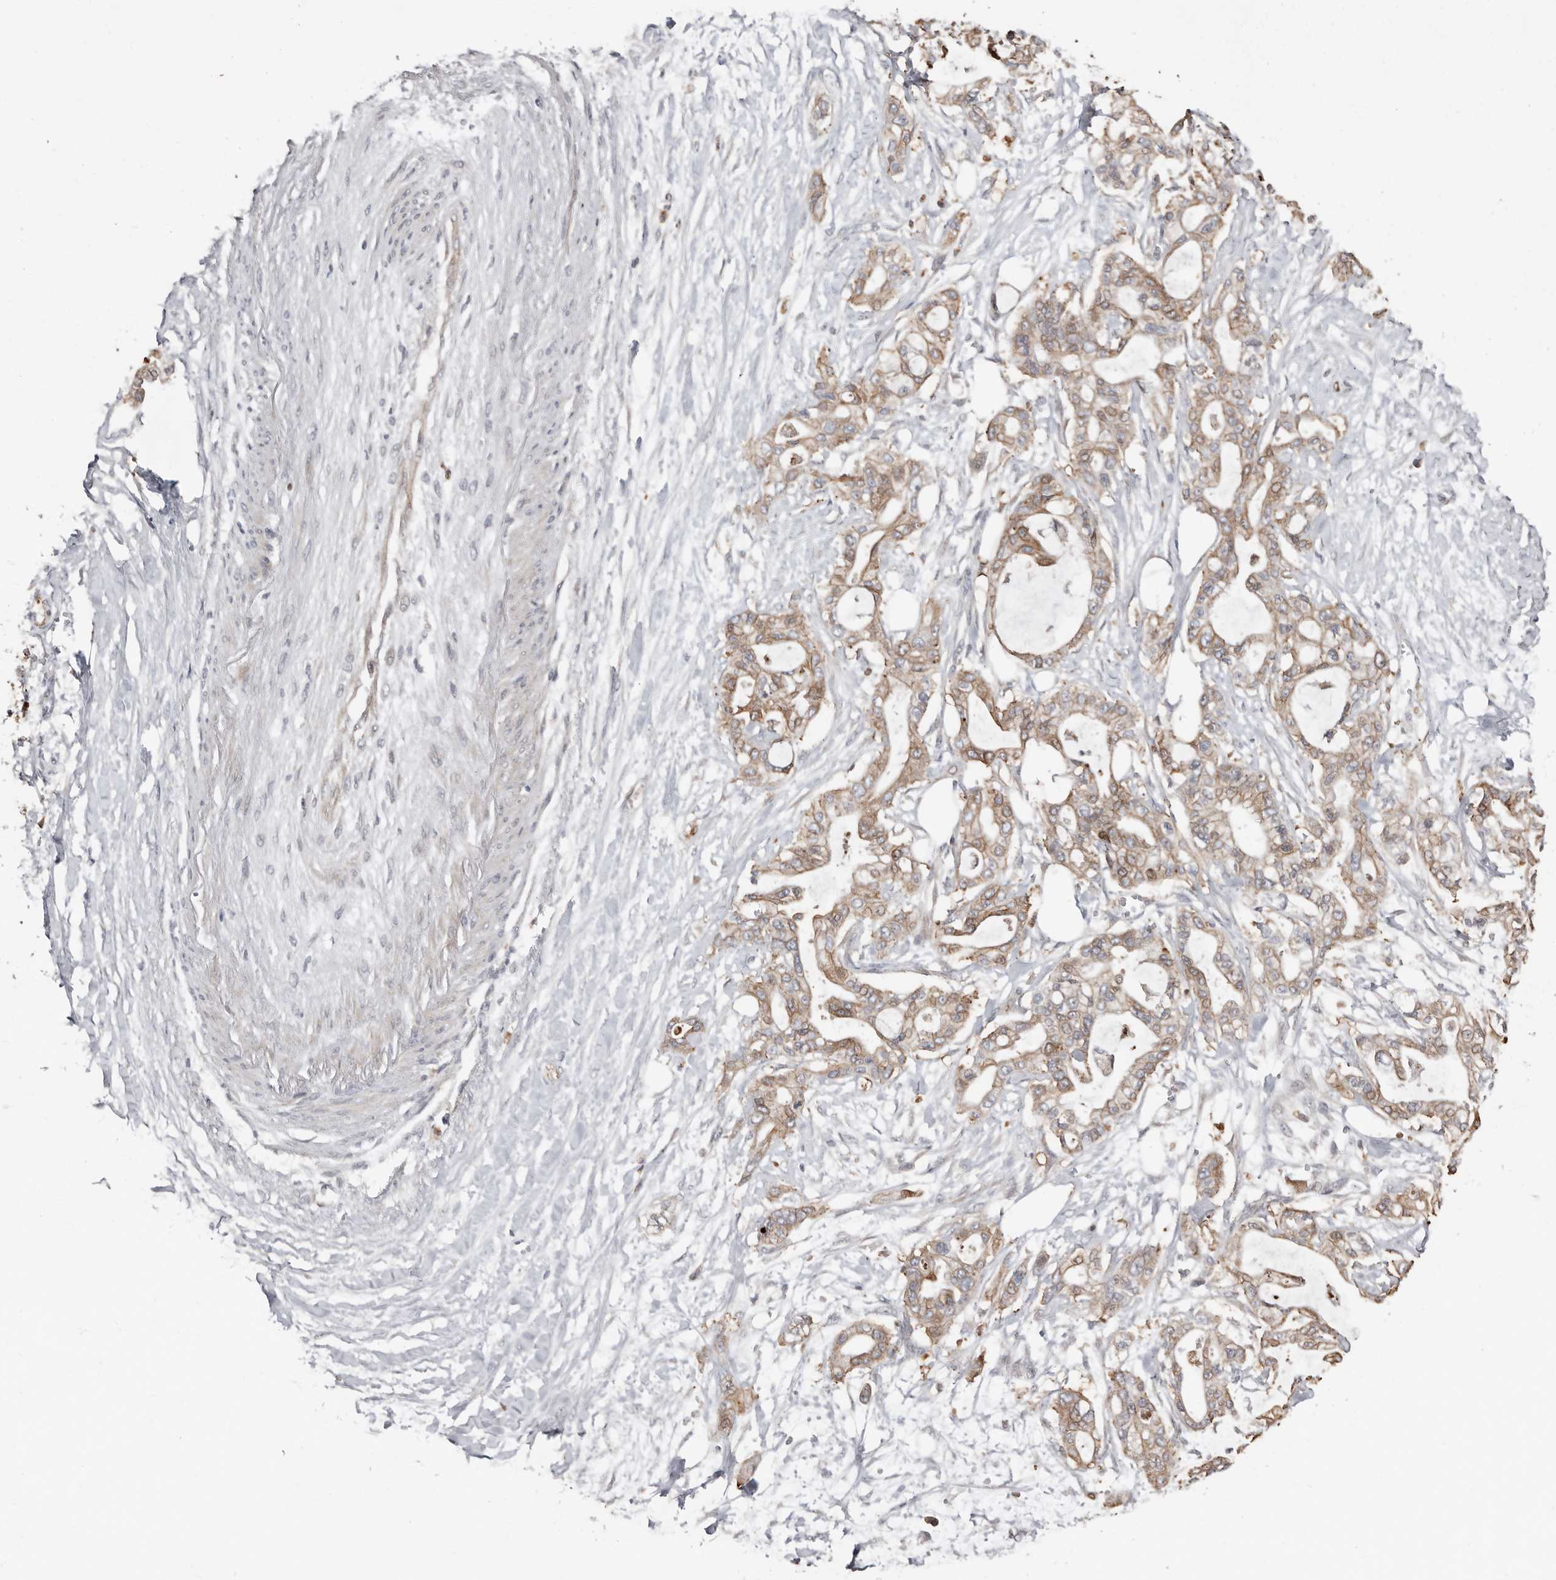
{"staining": {"intensity": "moderate", "quantity": ">75%", "location": "cytoplasmic/membranous"}, "tissue": "pancreatic cancer", "cell_type": "Tumor cells", "image_type": "cancer", "snomed": [{"axis": "morphology", "description": "Adenocarcinoma, NOS"}, {"axis": "topography", "description": "Pancreas"}], "caption": "This image exhibits pancreatic cancer (adenocarcinoma) stained with IHC to label a protein in brown. The cytoplasmic/membranous of tumor cells show moderate positivity for the protein. Nuclei are counter-stained blue.", "gene": "SMYD4", "patient": {"sex": "male", "age": 68}}